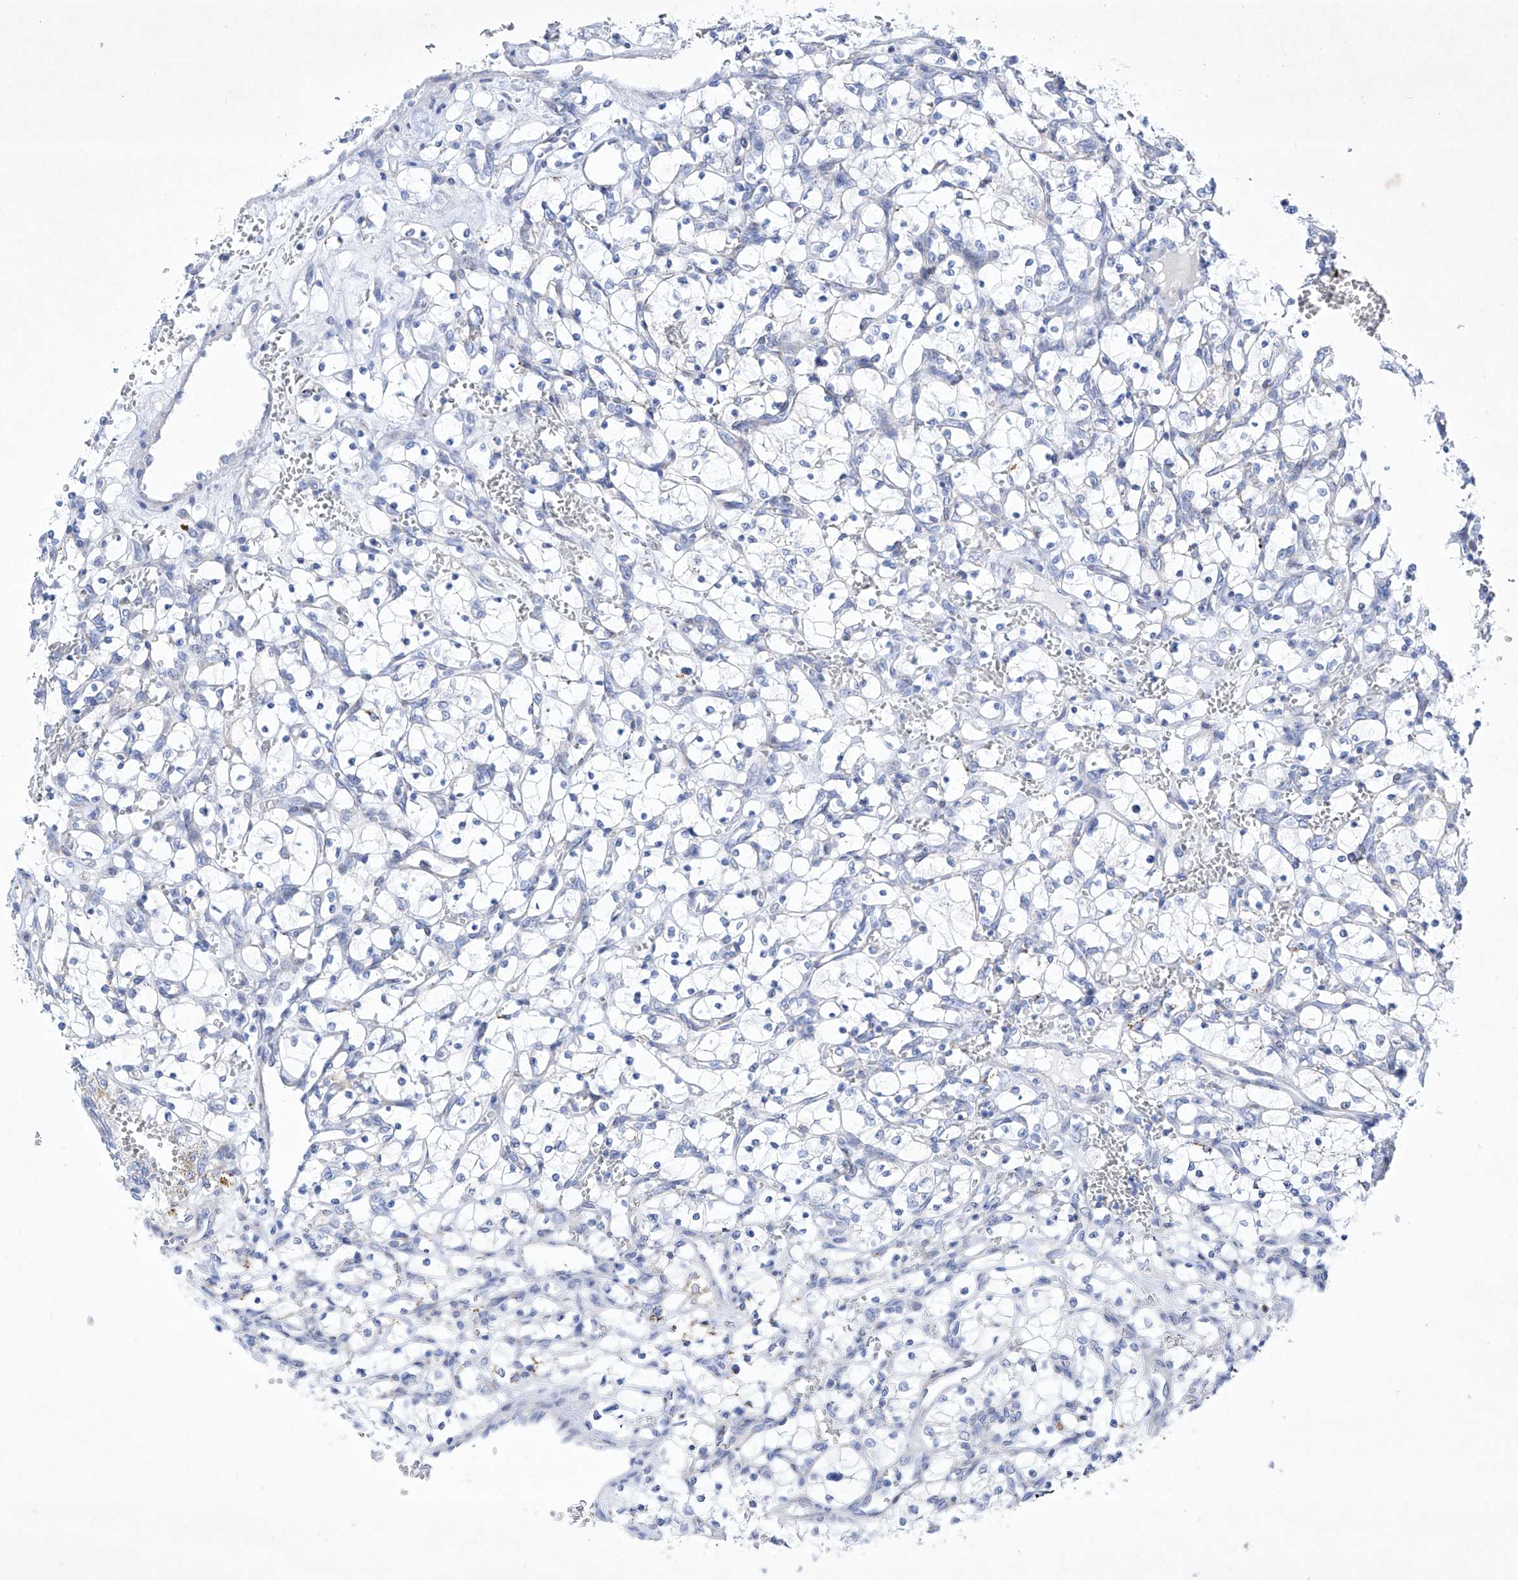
{"staining": {"intensity": "negative", "quantity": "none", "location": "none"}, "tissue": "renal cancer", "cell_type": "Tumor cells", "image_type": "cancer", "snomed": [{"axis": "morphology", "description": "Adenocarcinoma, NOS"}, {"axis": "topography", "description": "Kidney"}], "caption": "Immunohistochemistry (IHC) photomicrograph of renal cancer (adenocarcinoma) stained for a protein (brown), which shows no positivity in tumor cells.", "gene": "C1orf87", "patient": {"sex": "female", "age": 69}}